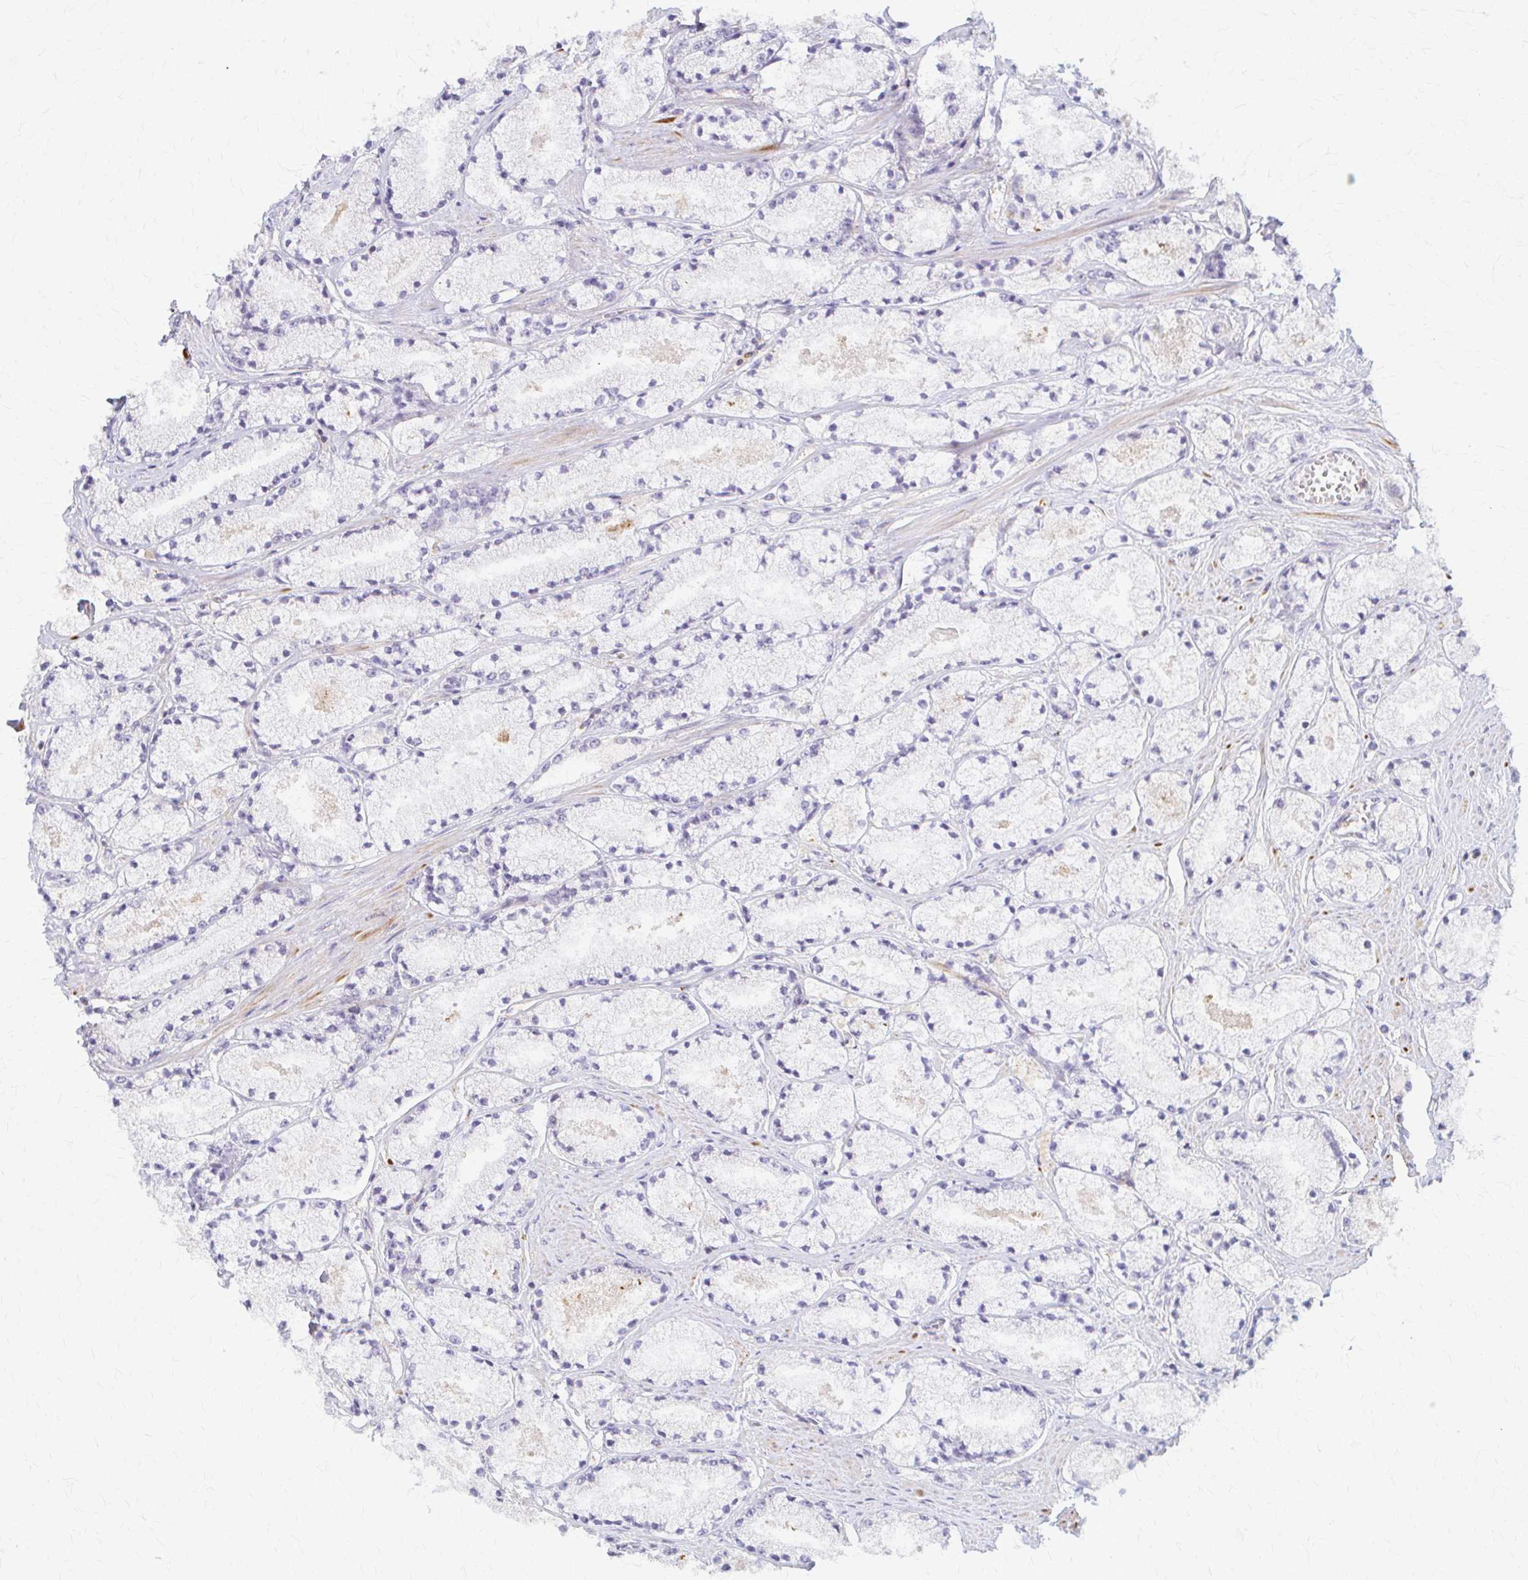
{"staining": {"intensity": "weak", "quantity": "<25%", "location": "cytoplasmic/membranous"}, "tissue": "prostate cancer", "cell_type": "Tumor cells", "image_type": "cancer", "snomed": [{"axis": "morphology", "description": "Adenocarcinoma, High grade"}, {"axis": "topography", "description": "Prostate"}], "caption": "Immunohistochemistry (IHC) photomicrograph of adenocarcinoma (high-grade) (prostate) stained for a protein (brown), which demonstrates no expression in tumor cells.", "gene": "ARHGAP35", "patient": {"sex": "male", "age": 63}}